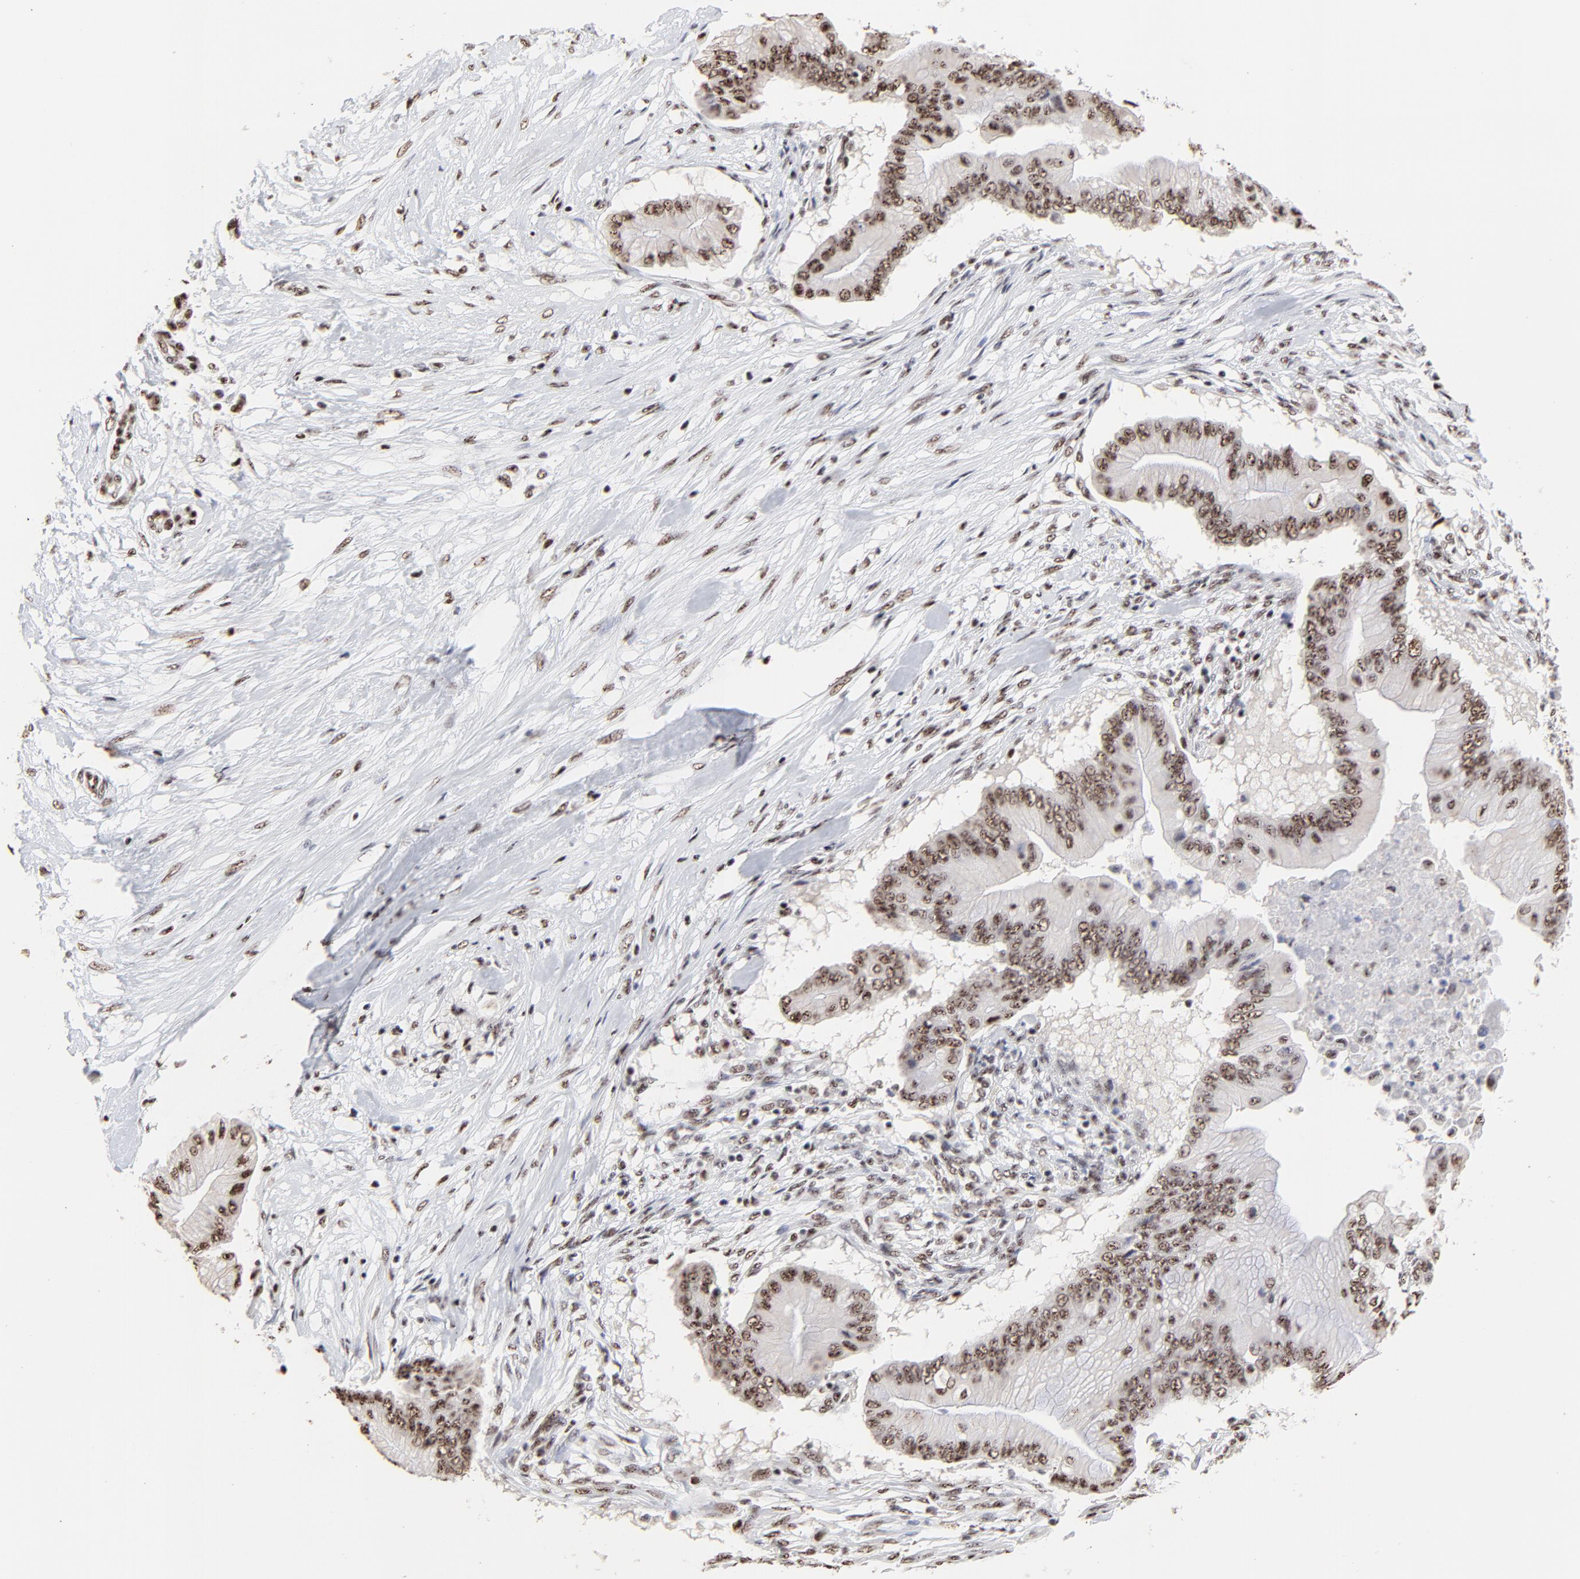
{"staining": {"intensity": "weak", "quantity": ">75%", "location": "nuclear"}, "tissue": "pancreatic cancer", "cell_type": "Tumor cells", "image_type": "cancer", "snomed": [{"axis": "morphology", "description": "Adenocarcinoma, NOS"}, {"axis": "topography", "description": "Pancreas"}], "caption": "Immunohistochemistry (IHC) (DAB) staining of pancreatic cancer (adenocarcinoma) shows weak nuclear protein expression in about >75% of tumor cells.", "gene": "MBD4", "patient": {"sex": "male", "age": 62}}